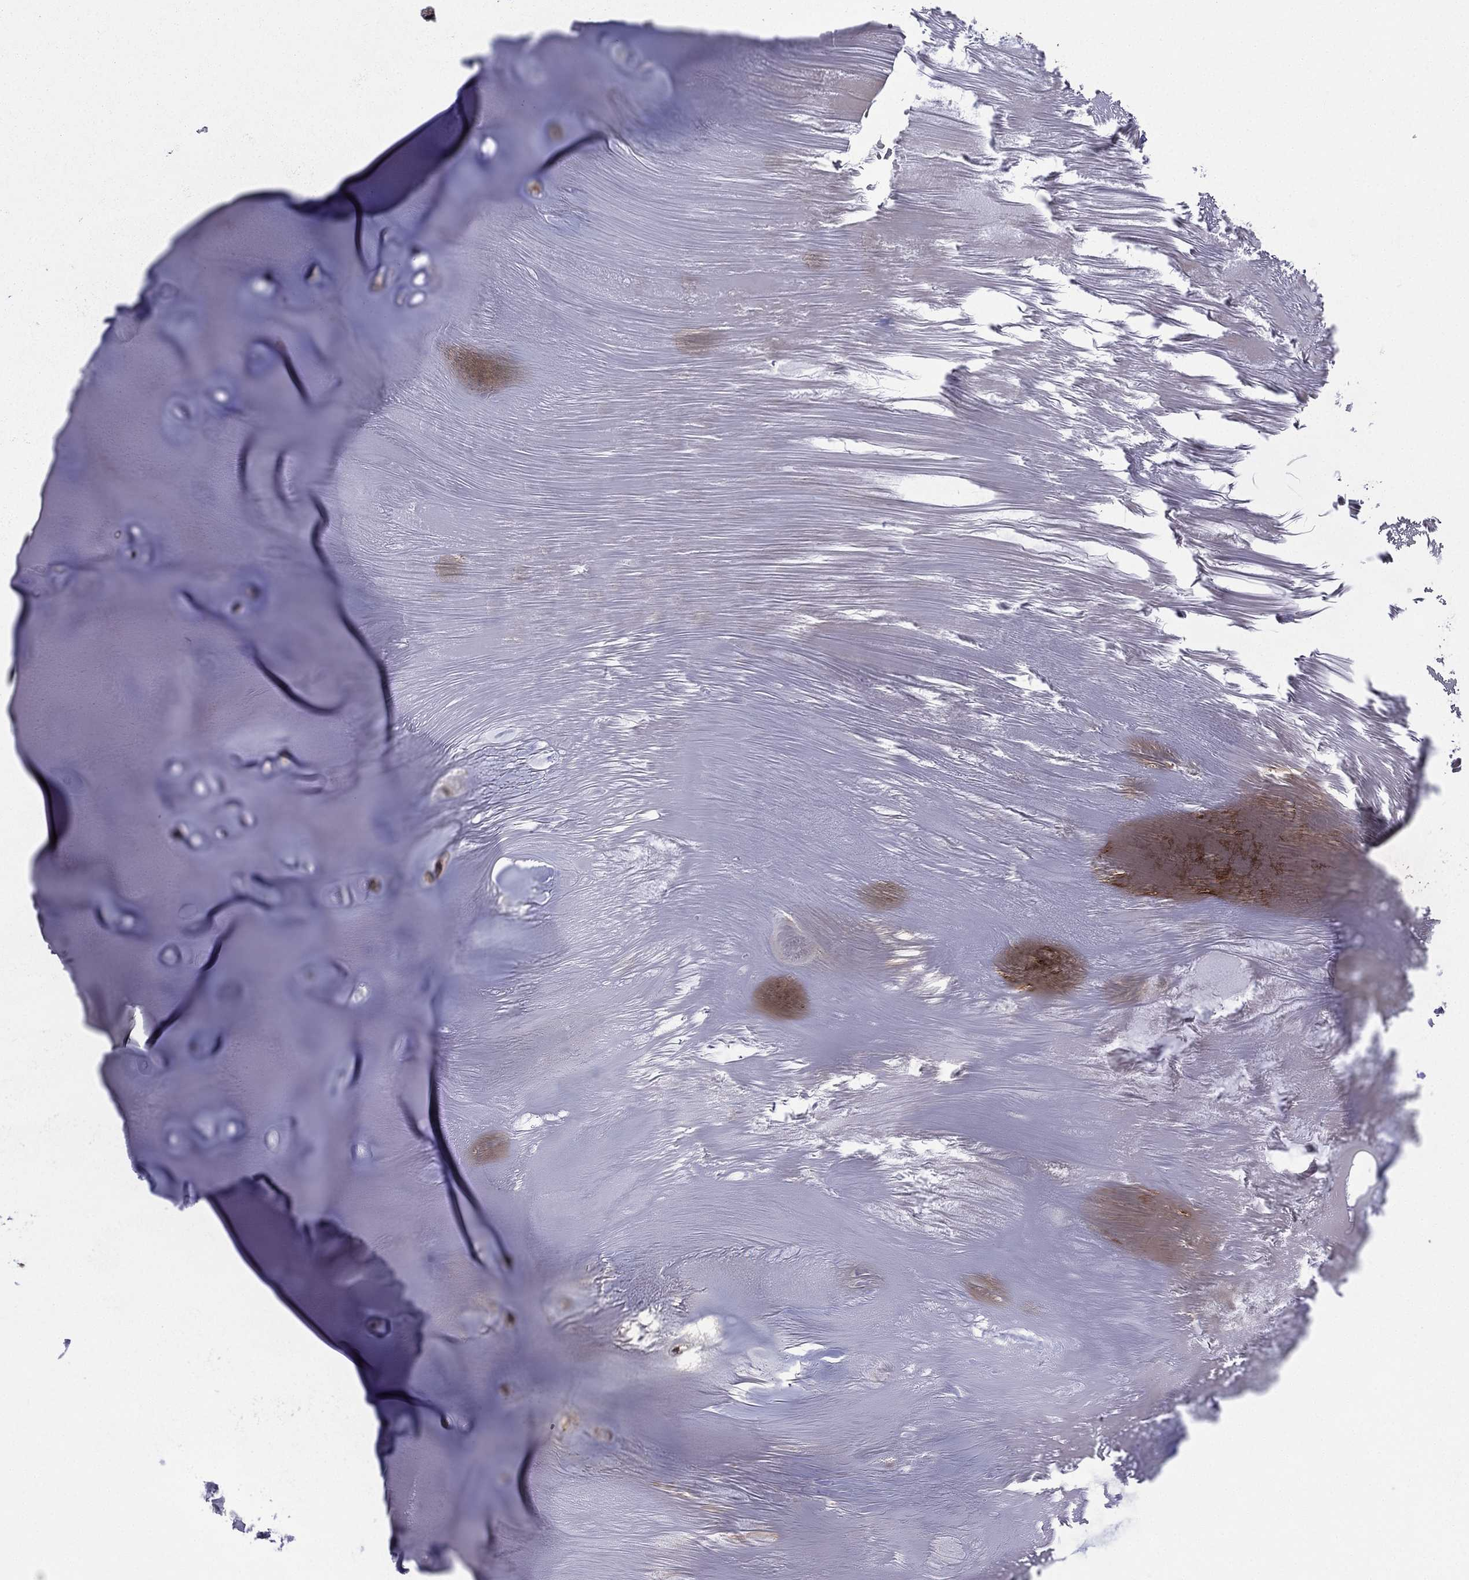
{"staining": {"intensity": "strong", "quantity": "<25%", "location": "cytoplasmic/membranous,nuclear"}, "tissue": "adipose tissue", "cell_type": "Adipocytes", "image_type": "normal", "snomed": [{"axis": "morphology", "description": "Normal tissue, NOS"}, {"axis": "topography", "description": "Cartilage tissue"}], "caption": "IHC (DAB) staining of normal adipose tissue exhibits strong cytoplasmic/membranous,nuclear protein expression in about <25% of adipocytes. (DAB (3,3'-diaminobenzidine) = brown stain, brightfield microscopy at high magnification).", "gene": "GIMAP6", "patient": {"sex": "male", "age": 81}}